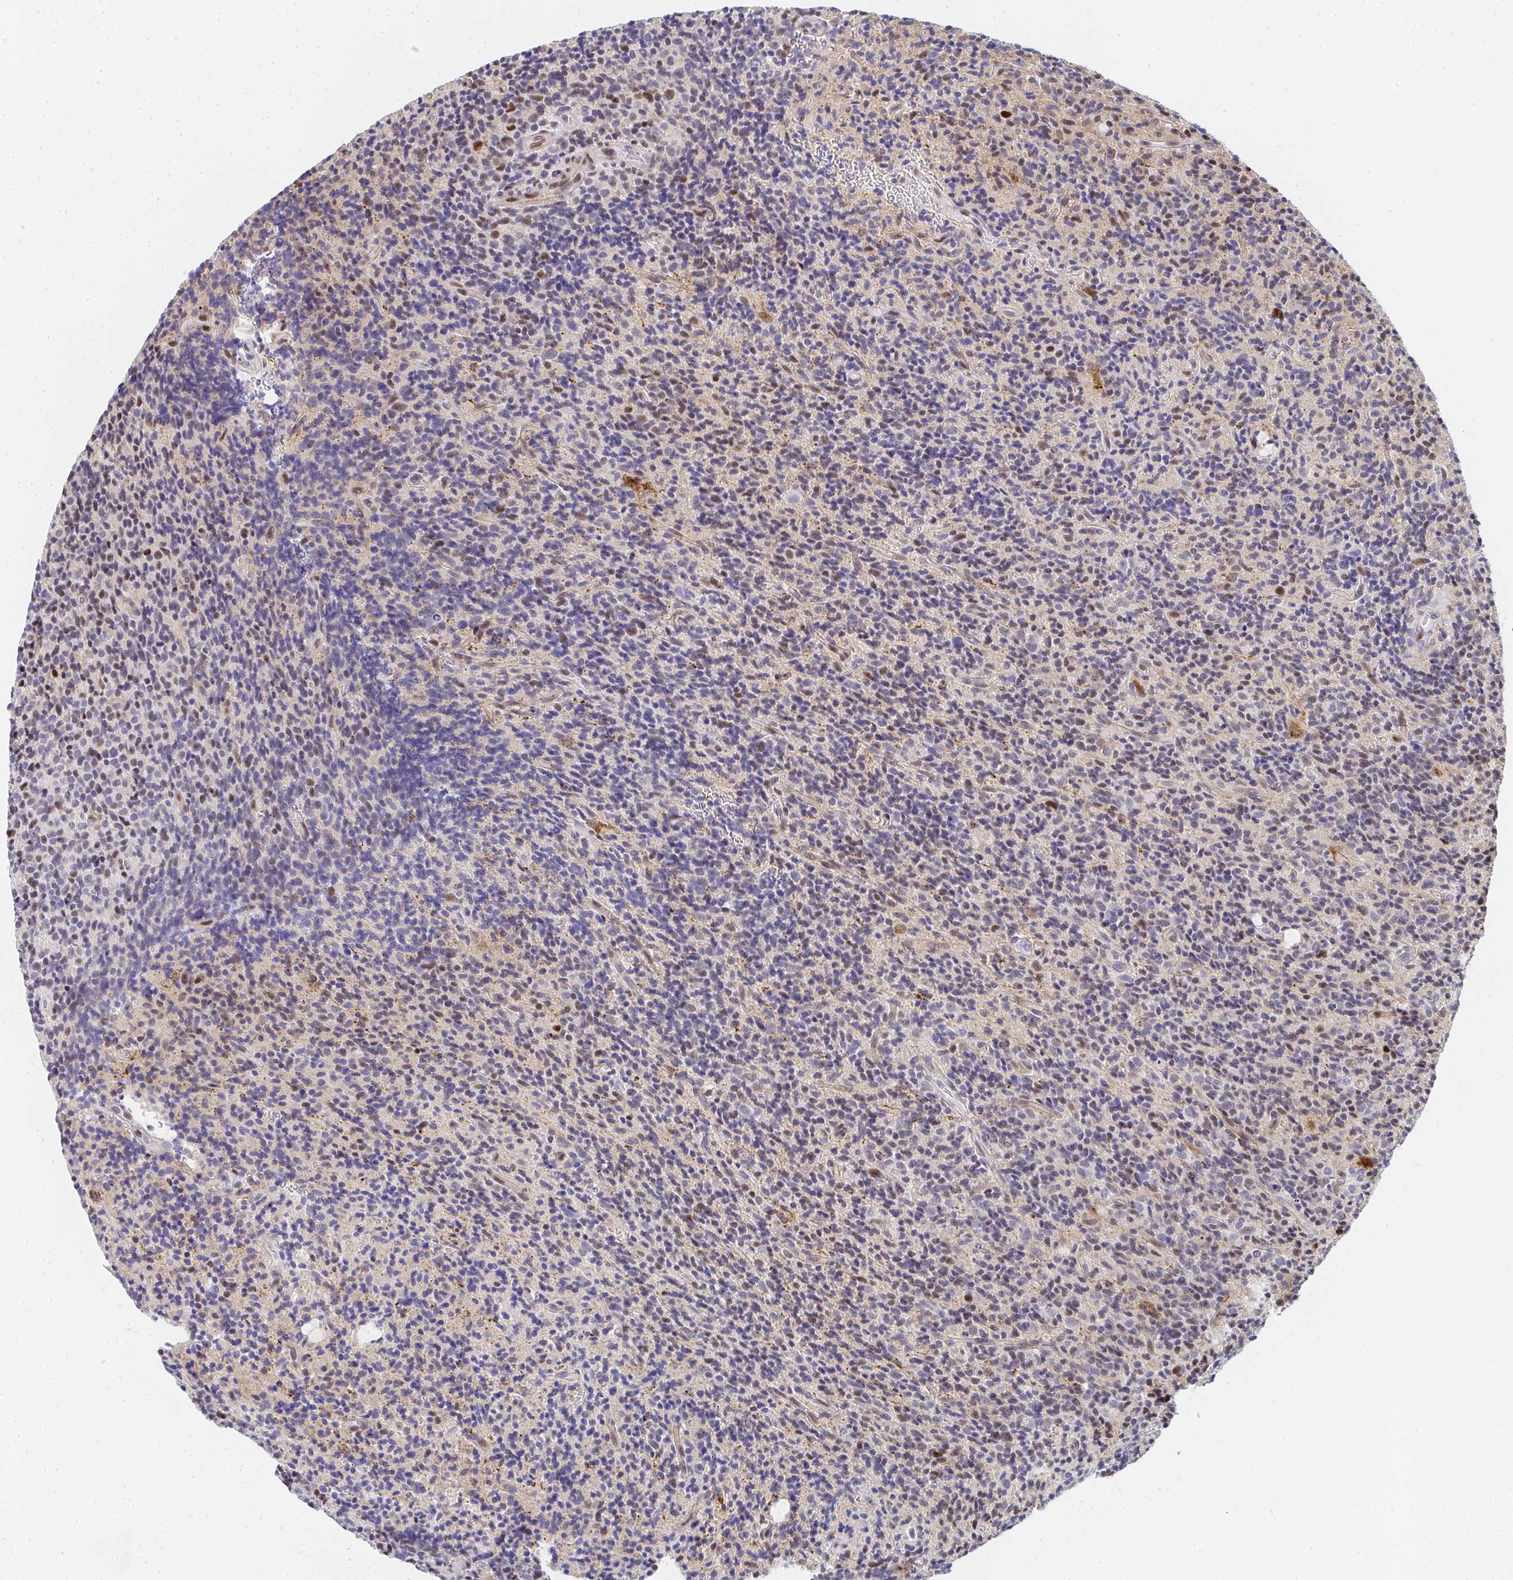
{"staining": {"intensity": "moderate", "quantity": "25%-75%", "location": "nuclear"}, "tissue": "glioma", "cell_type": "Tumor cells", "image_type": "cancer", "snomed": [{"axis": "morphology", "description": "Glioma, malignant, High grade"}, {"axis": "topography", "description": "Brain"}], "caption": "Brown immunohistochemical staining in human glioma exhibits moderate nuclear staining in approximately 25%-75% of tumor cells.", "gene": "ZIC3", "patient": {"sex": "male", "age": 76}}